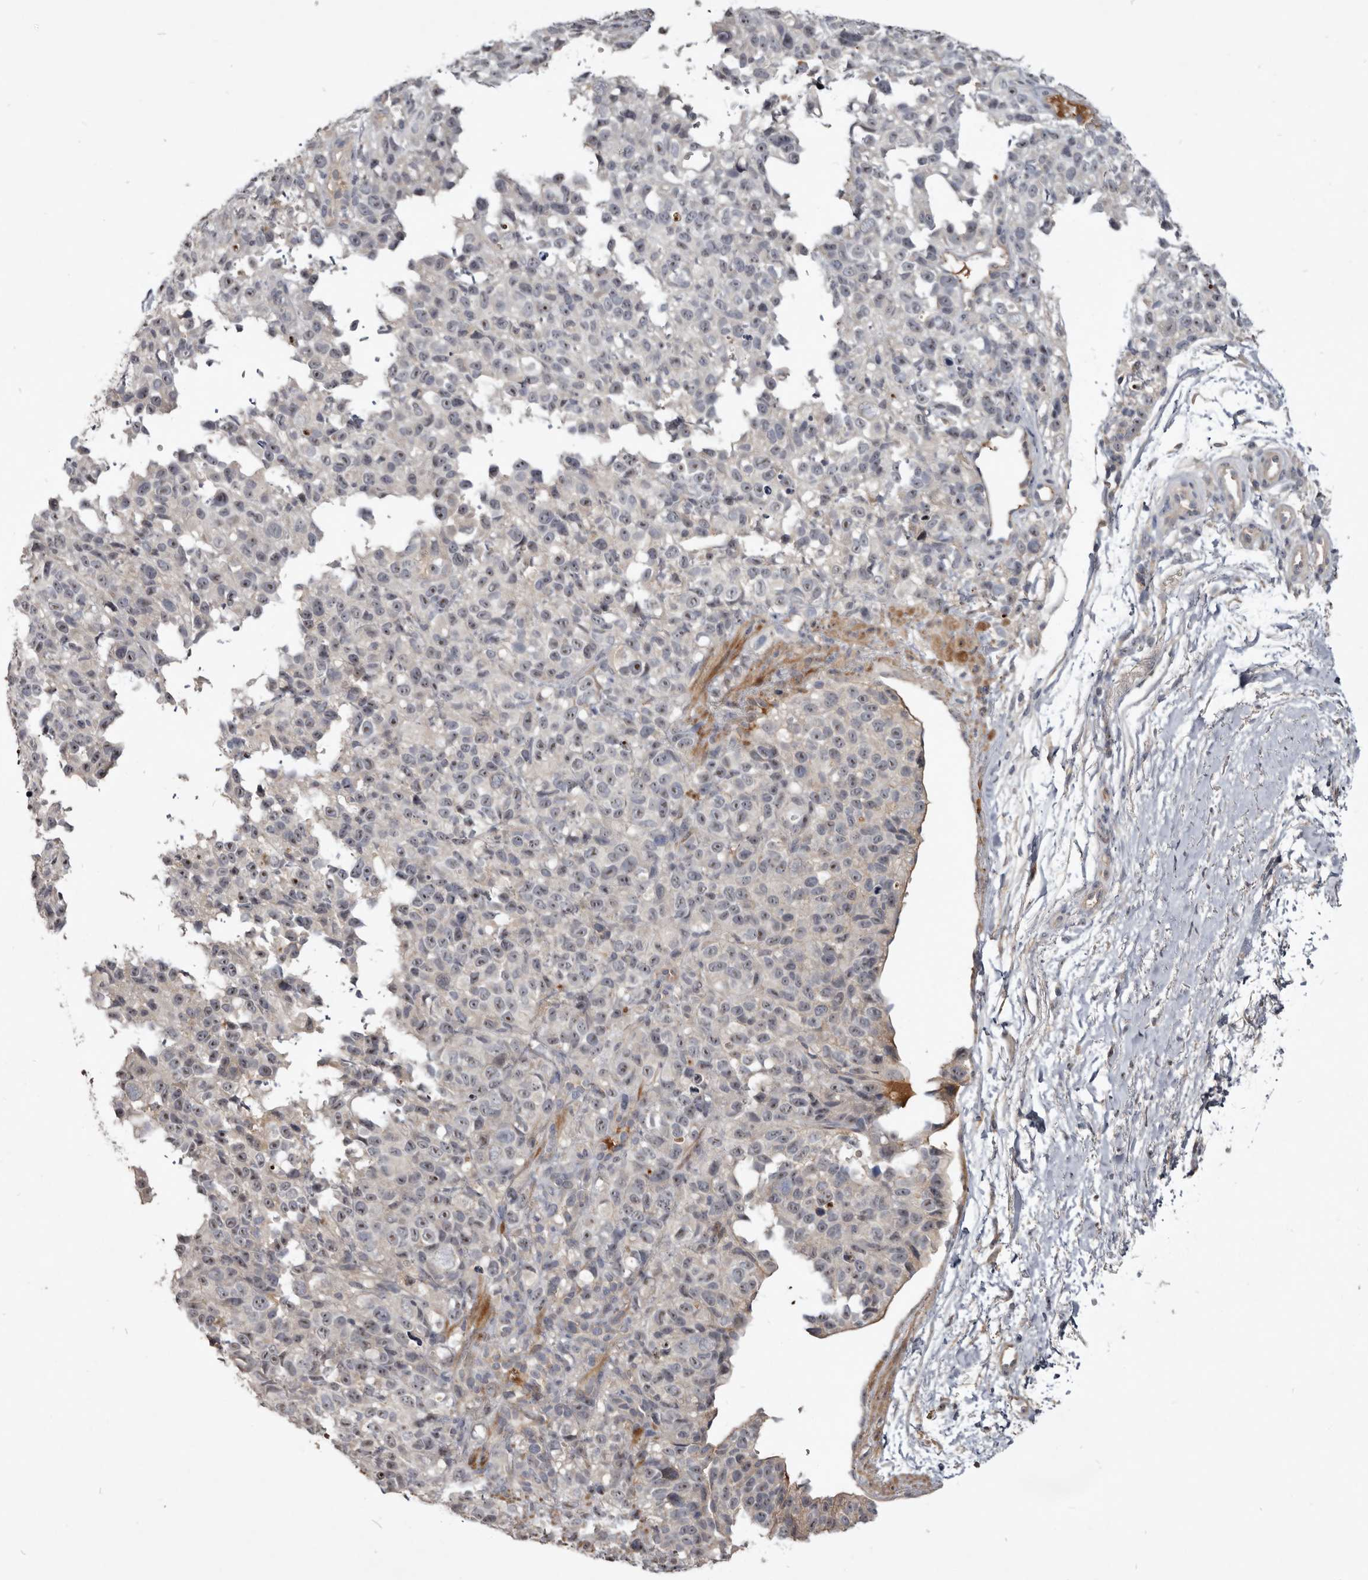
{"staining": {"intensity": "weak", "quantity": "<25%", "location": "nuclear"}, "tissue": "melanoma", "cell_type": "Tumor cells", "image_type": "cancer", "snomed": [{"axis": "morphology", "description": "Malignant melanoma, Metastatic site"}, {"axis": "topography", "description": "Skin"}], "caption": "The photomicrograph exhibits no significant expression in tumor cells of melanoma. (Brightfield microscopy of DAB (3,3'-diaminobenzidine) immunohistochemistry at high magnification).", "gene": "TTC39A", "patient": {"sex": "female", "age": 72}}